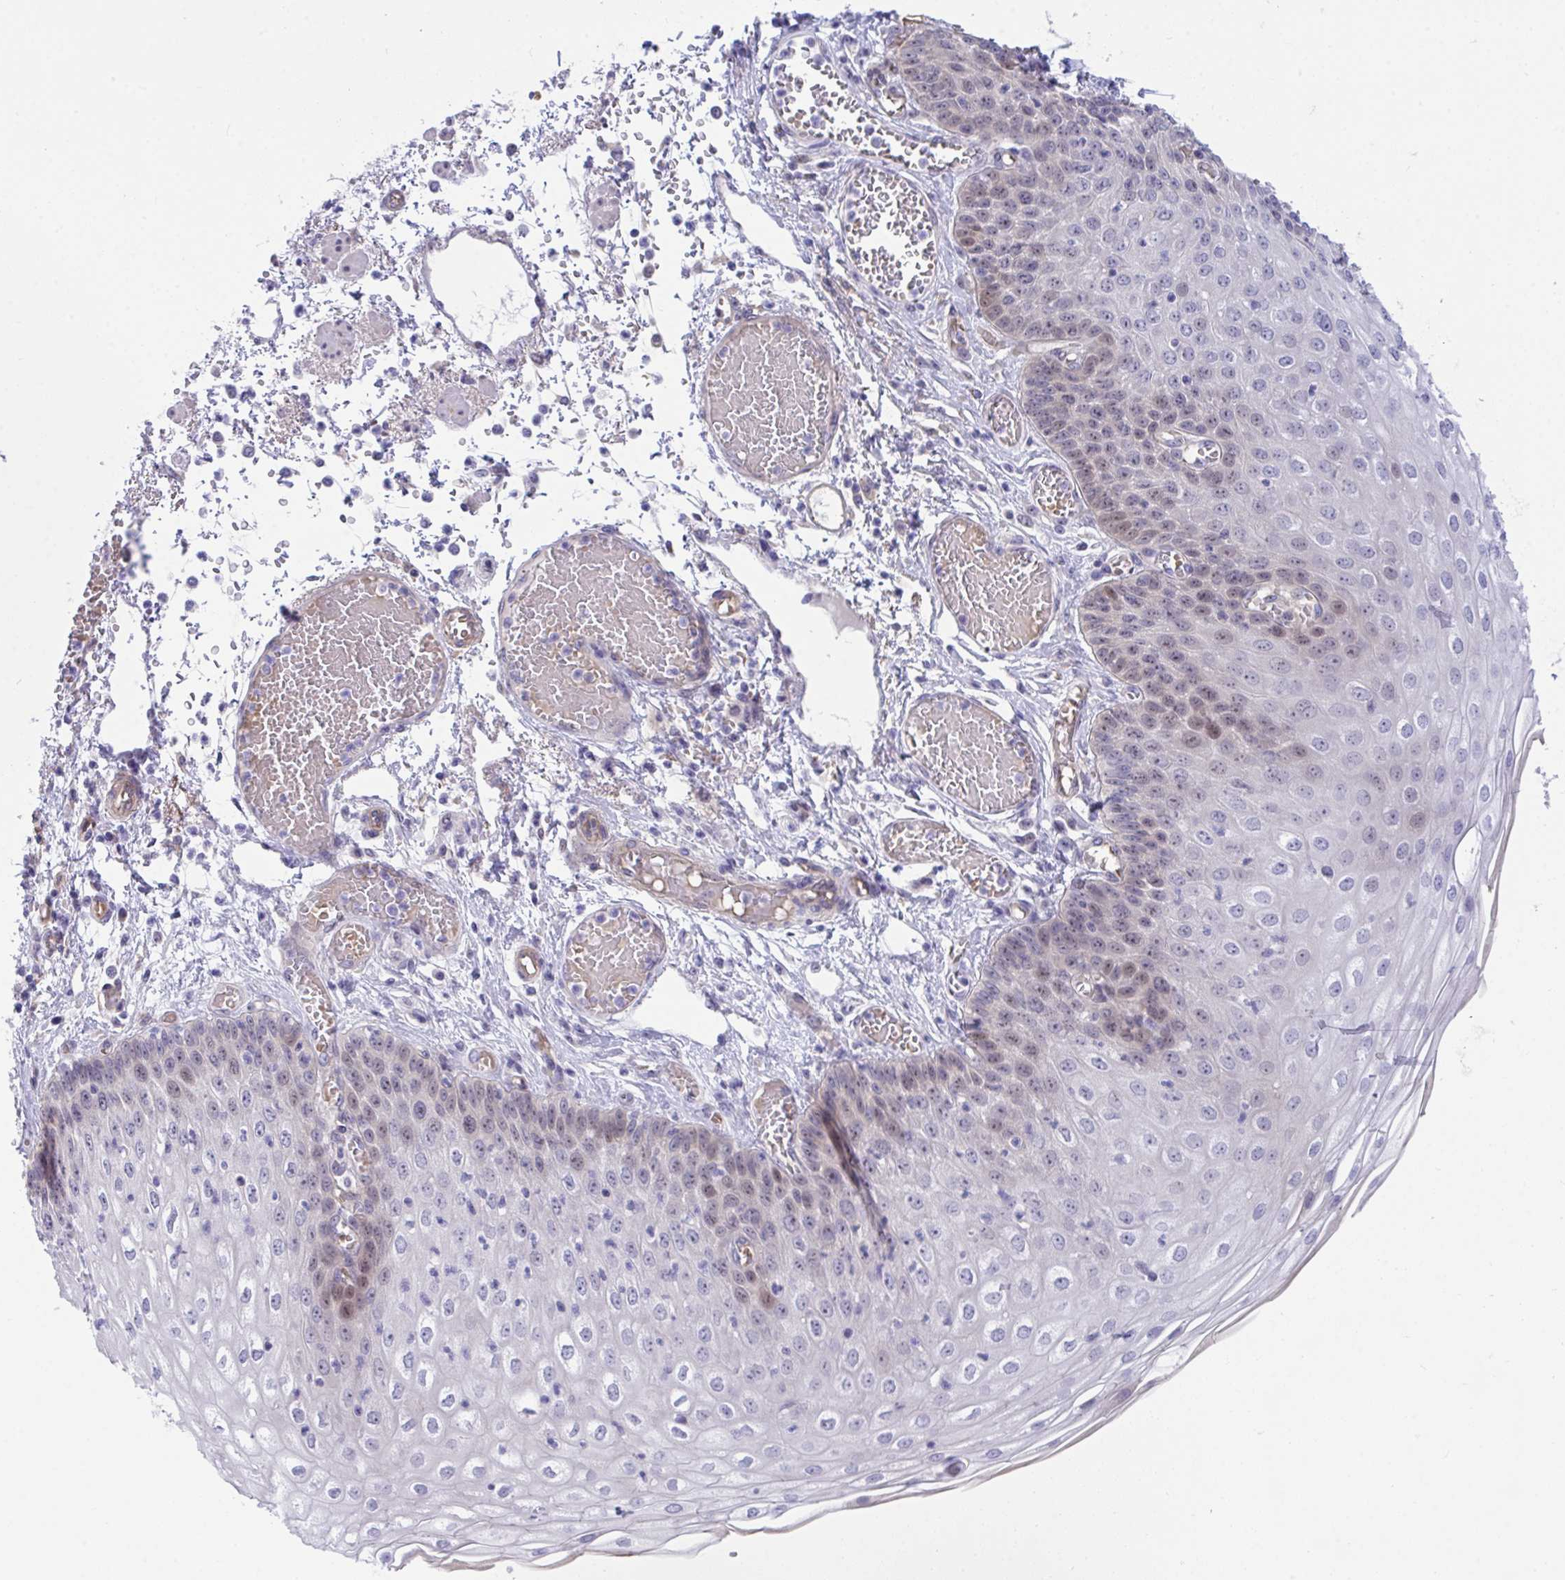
{"staining": {"intensity": "weak", "quantity": "25%-75%", "location": "nuclear"}, "tissue": "esophagus", "cell_type": "Squamous epithelial cells", "image_type": "normal", "snomed": [{"axis": "morphology", "description": "Normal tissue, NOS"}, {"axis": "morphology", "description": "Adenocarcinoma, NOS"}, {"axis": "topography", "description": "Esophagus"}], "caption": "Weak nuclear protein expression is seen in about 25%-75% of squamous epithelial cells in esophagus. The staining is performed using DAB (3,3'-diaminobenzidine) brown chromogen to label protein expression. The nuclei are counter-stained blue using hematoxylin.", "gene": "CENPQ", "patient": {"sex": "male", "age": 81}}